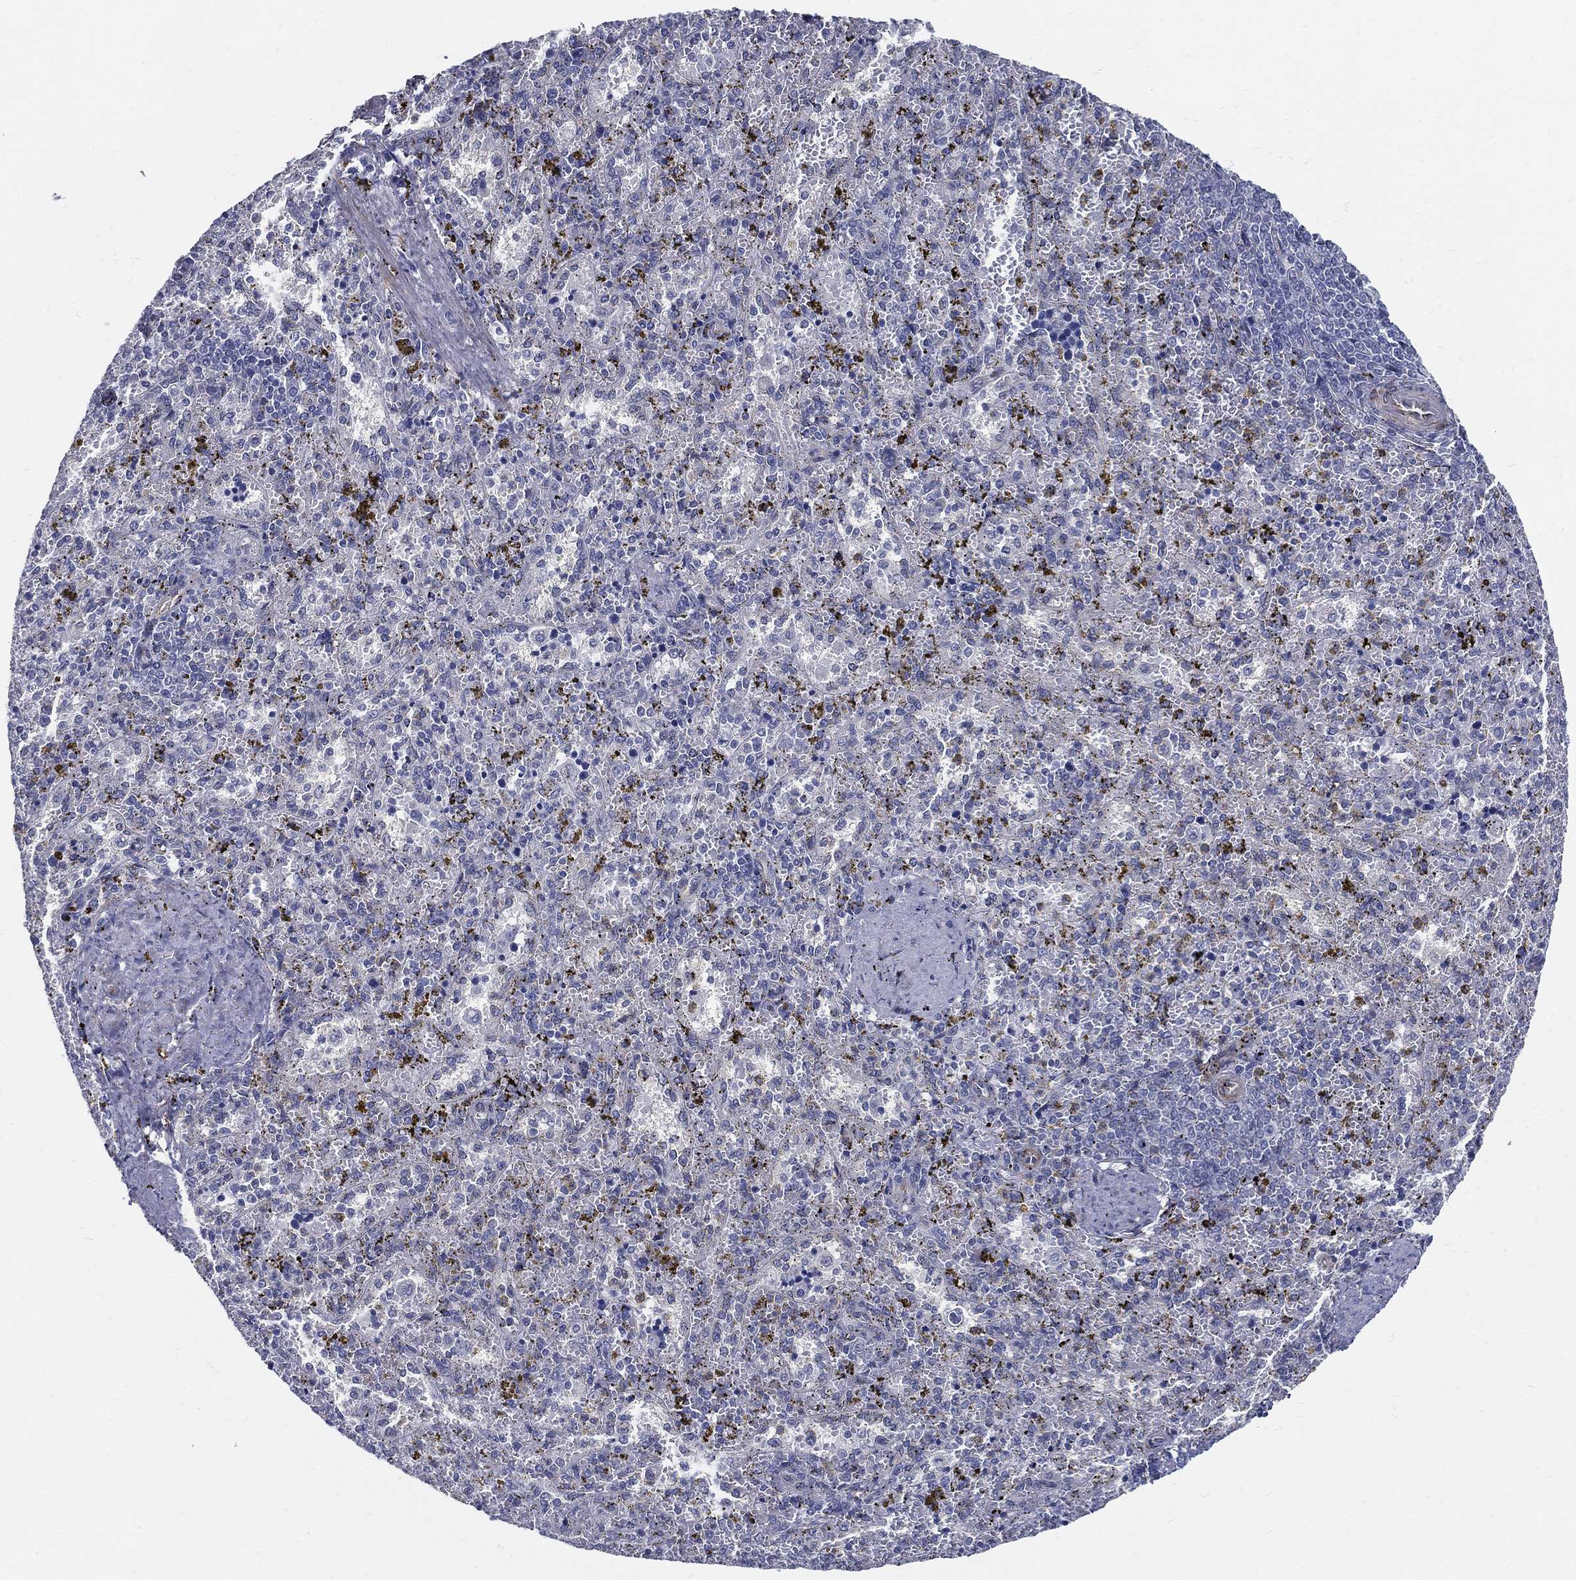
{"staining": {"intensity": "negative", "quantity": "none", "location": "none"}, "tissue": "spleen", "cell_type": "Cells in red pulp", "image_type": "normal", "snomed": [{"axis": "morphology", "description": "Normal tissue, NOS"}, {"axis": "topography", "description": "Spleen"}], "caption": "Histopathology image shows no significant protein staining in cells in red pulp of unremarkable spleen. The staining is performed using DAB brown chromogen with nuclei counter-stained in using hematoxylin.", "gene": "LRRC56", "patient": {"sex": "female", "age": 50}}